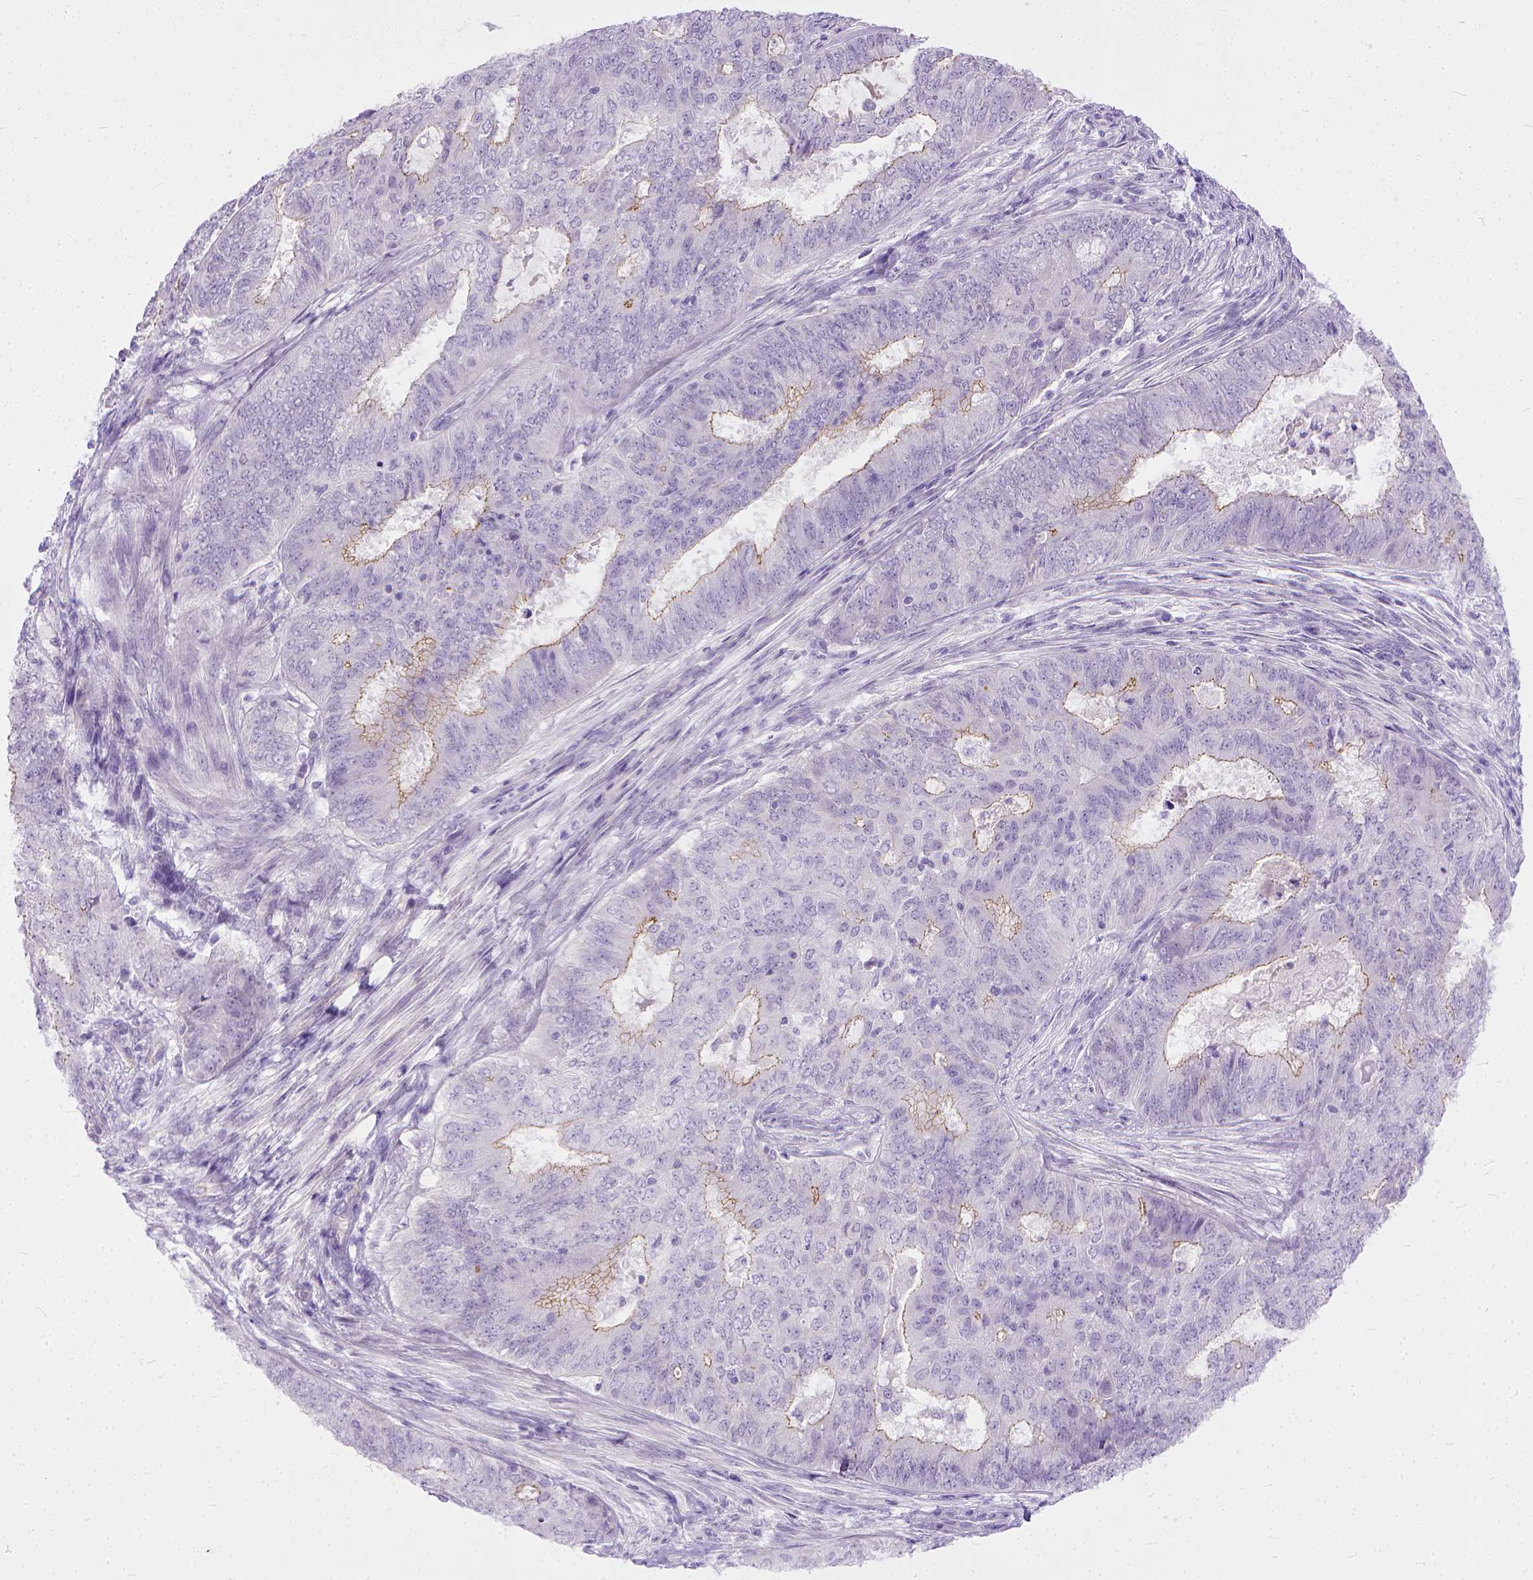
{"staining": {"intensity": "weak", "quantity": "25%-75%", "location": "cytoplasmic/membranous"}, "tissue": "endometrial cancer", "cell_type": "Tumor cells", "image_type": "cancer", "snomed": [{"axis": "morphology", "description": "Adenocarcinoma, NOS"}, {"axis": "topography", "description": "Endometrium"}], "caption": "Immunohistochemistry photomicrograph of neoplastic tissue: human endometrial cancer stained using IHC displays low levels of weak protein expression localized specifically in the cytoplasmic/membranous of tumor cells, appearing as a cytoplasmic/membranous brown color.", "gene": "ADGRF1", "patient": {"sex": "female", "age": 62}}